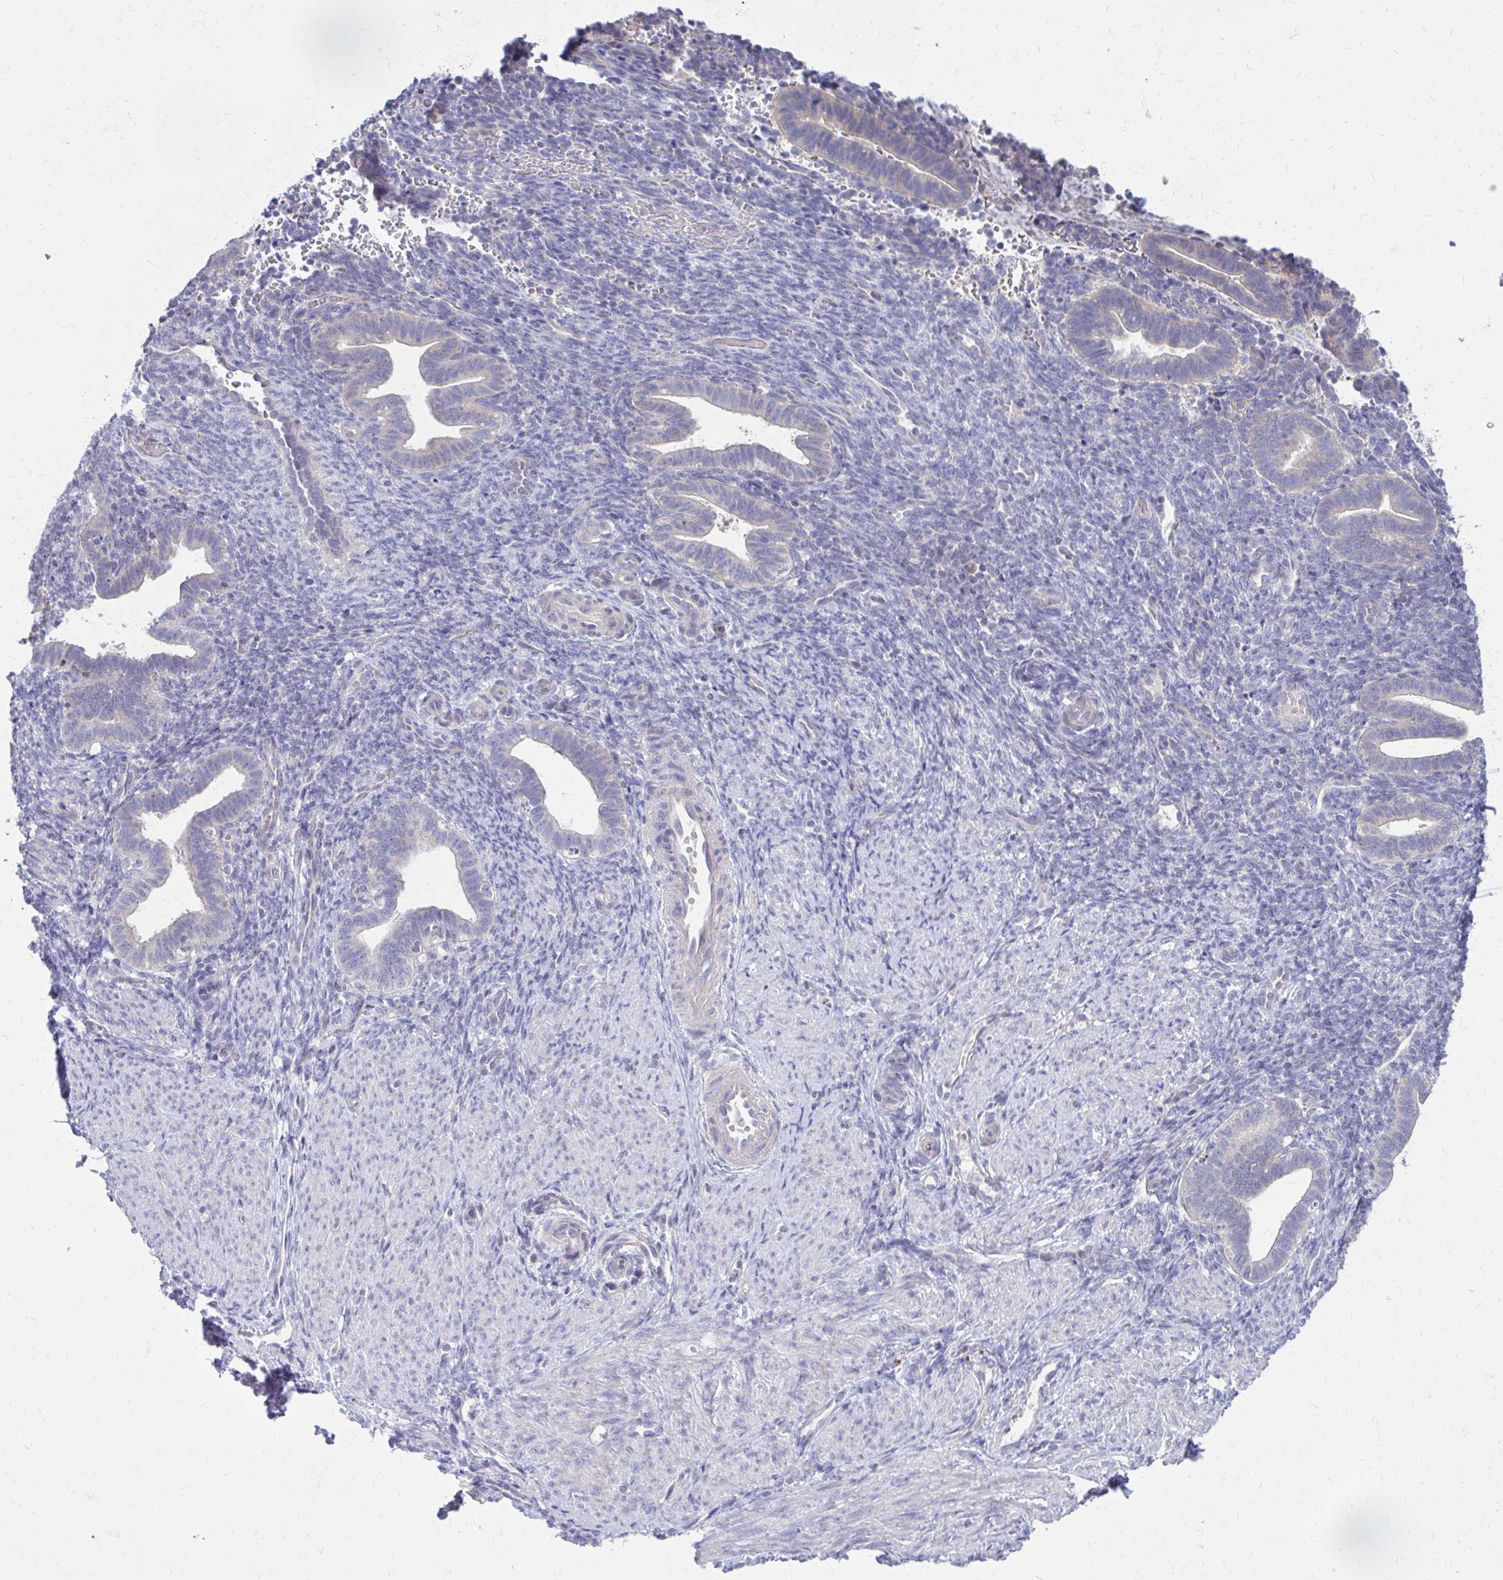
{"staining": {"intensity": "negative", "quantity": "none", "location": "none"}, "tissue": "endometrium", "cell_type": "Cells in endometrial stroma", "image_type": "normal", "snomed": [{"axis": "morphology", "description": "Normal tissue, NOS"}, {"axis": "topography", "description": "Endometrium"}], "caption": "IHC of normal endometrium exhibits no positivity in cells in endometrial stroma.", "gene": "DBI", "patient": {"sex": "female", "age": 34}}